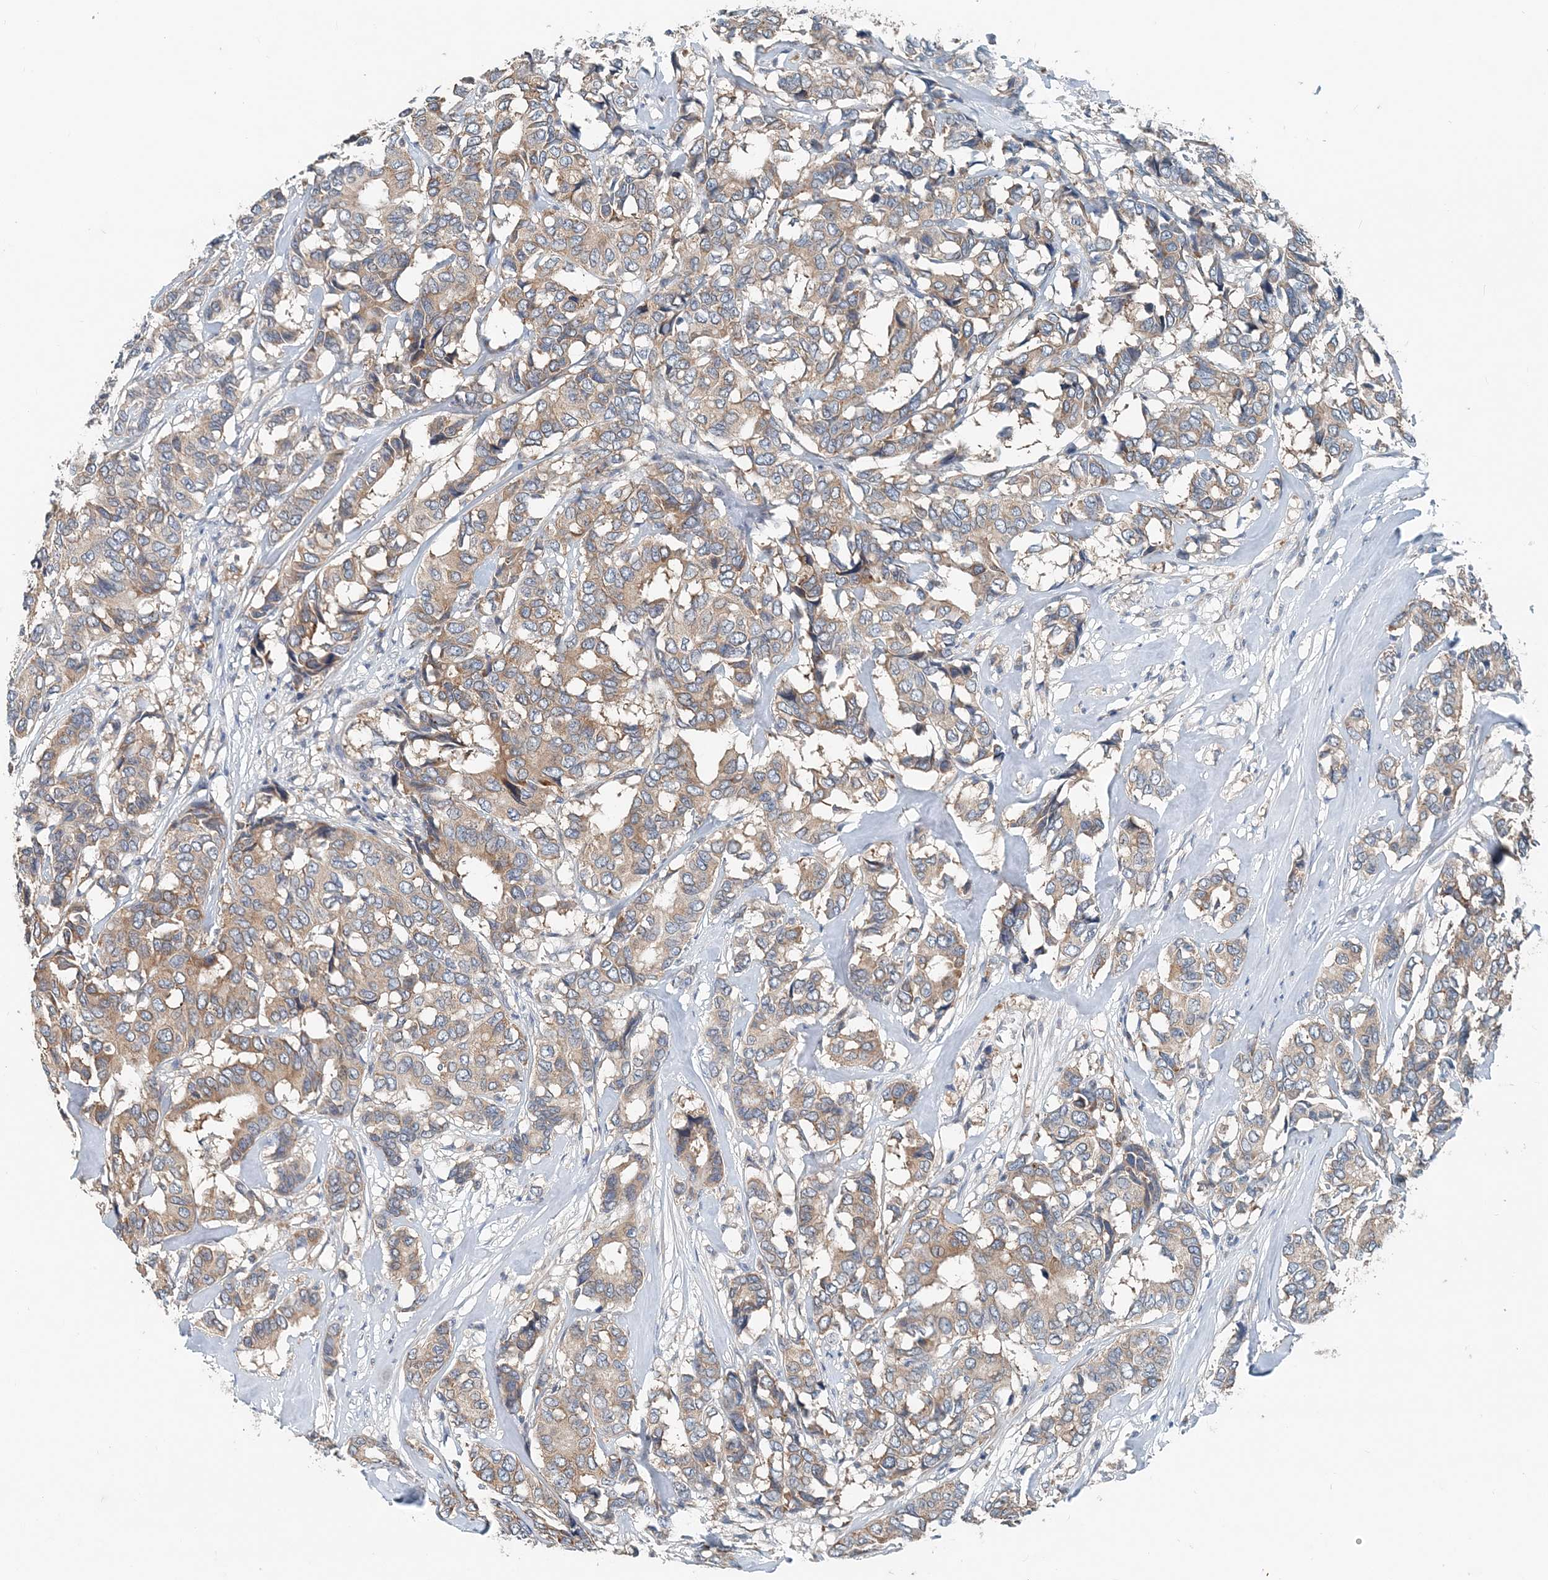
{"staining": {"intensity": "weak", "quantity": ">75%", "location": "cytoplasmic/membranous"}, "tissue": "breast cancer", "cell_type": "Tumor cells", "image_type": "cancer", "snomed": [{"axis": "morphology", "description": "Duct carcinoma"}, {"axis": "topography", "description": "Breast"}], "caption": "DAB immunohistochemical staining of human breast cancer (infiltrating ductal carcinoma) demonstrates weak cytoplasmic/membranous protein expression in approximately >75% of tumor cells. The staining was performed using DAB (3,3'-diaminobenzidine), with brown indicating positive protein expression. Nuclei are stained blue with hematoxylin.", "gene": "EEF1A2", "patient": {"sex": "female", "age": 87}}